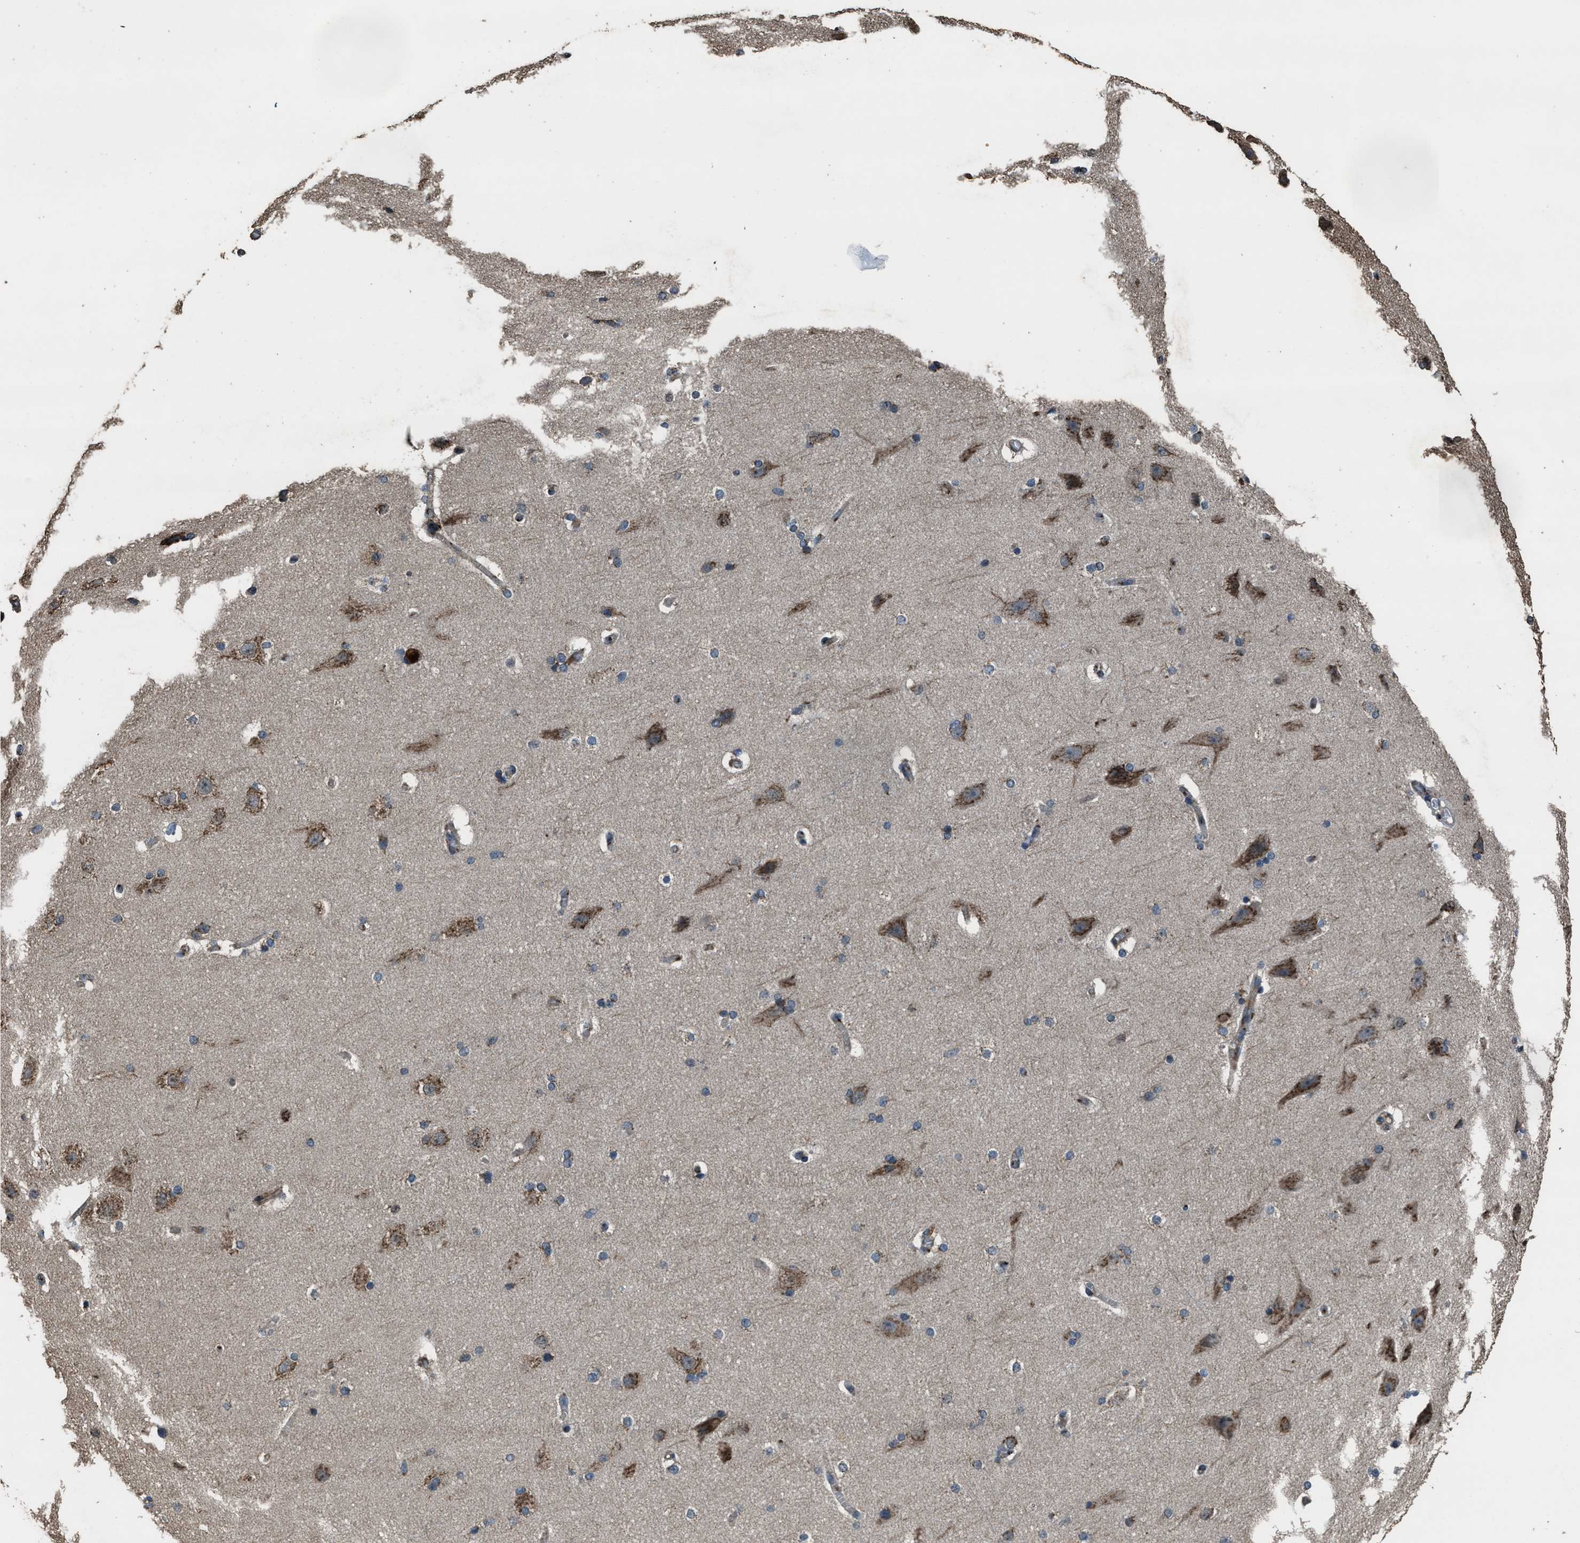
{"staining": {"intensity": "moderate", "quantity": ">75%", "location": "cytoplasmic/membranous"}, "tissue": "cerebral cortex", "cell_type": "Endothelial cells", "image_type": "normal", "snomed": [{"axis": "morphology", "description": "Normal tissue, NOS"}, {"axis": "topography", "description": "Cerebral cortex"}, {"axis": "topography", "description": "Hippocampus"}], "caption": "Protein staining of benign cerebral cortex shows moderate cytoplasmic/membranous positivity in about >75% of endothelial cells.", "gene": "SLC38A10", "patient": {"sex": "female", "age": 19}}